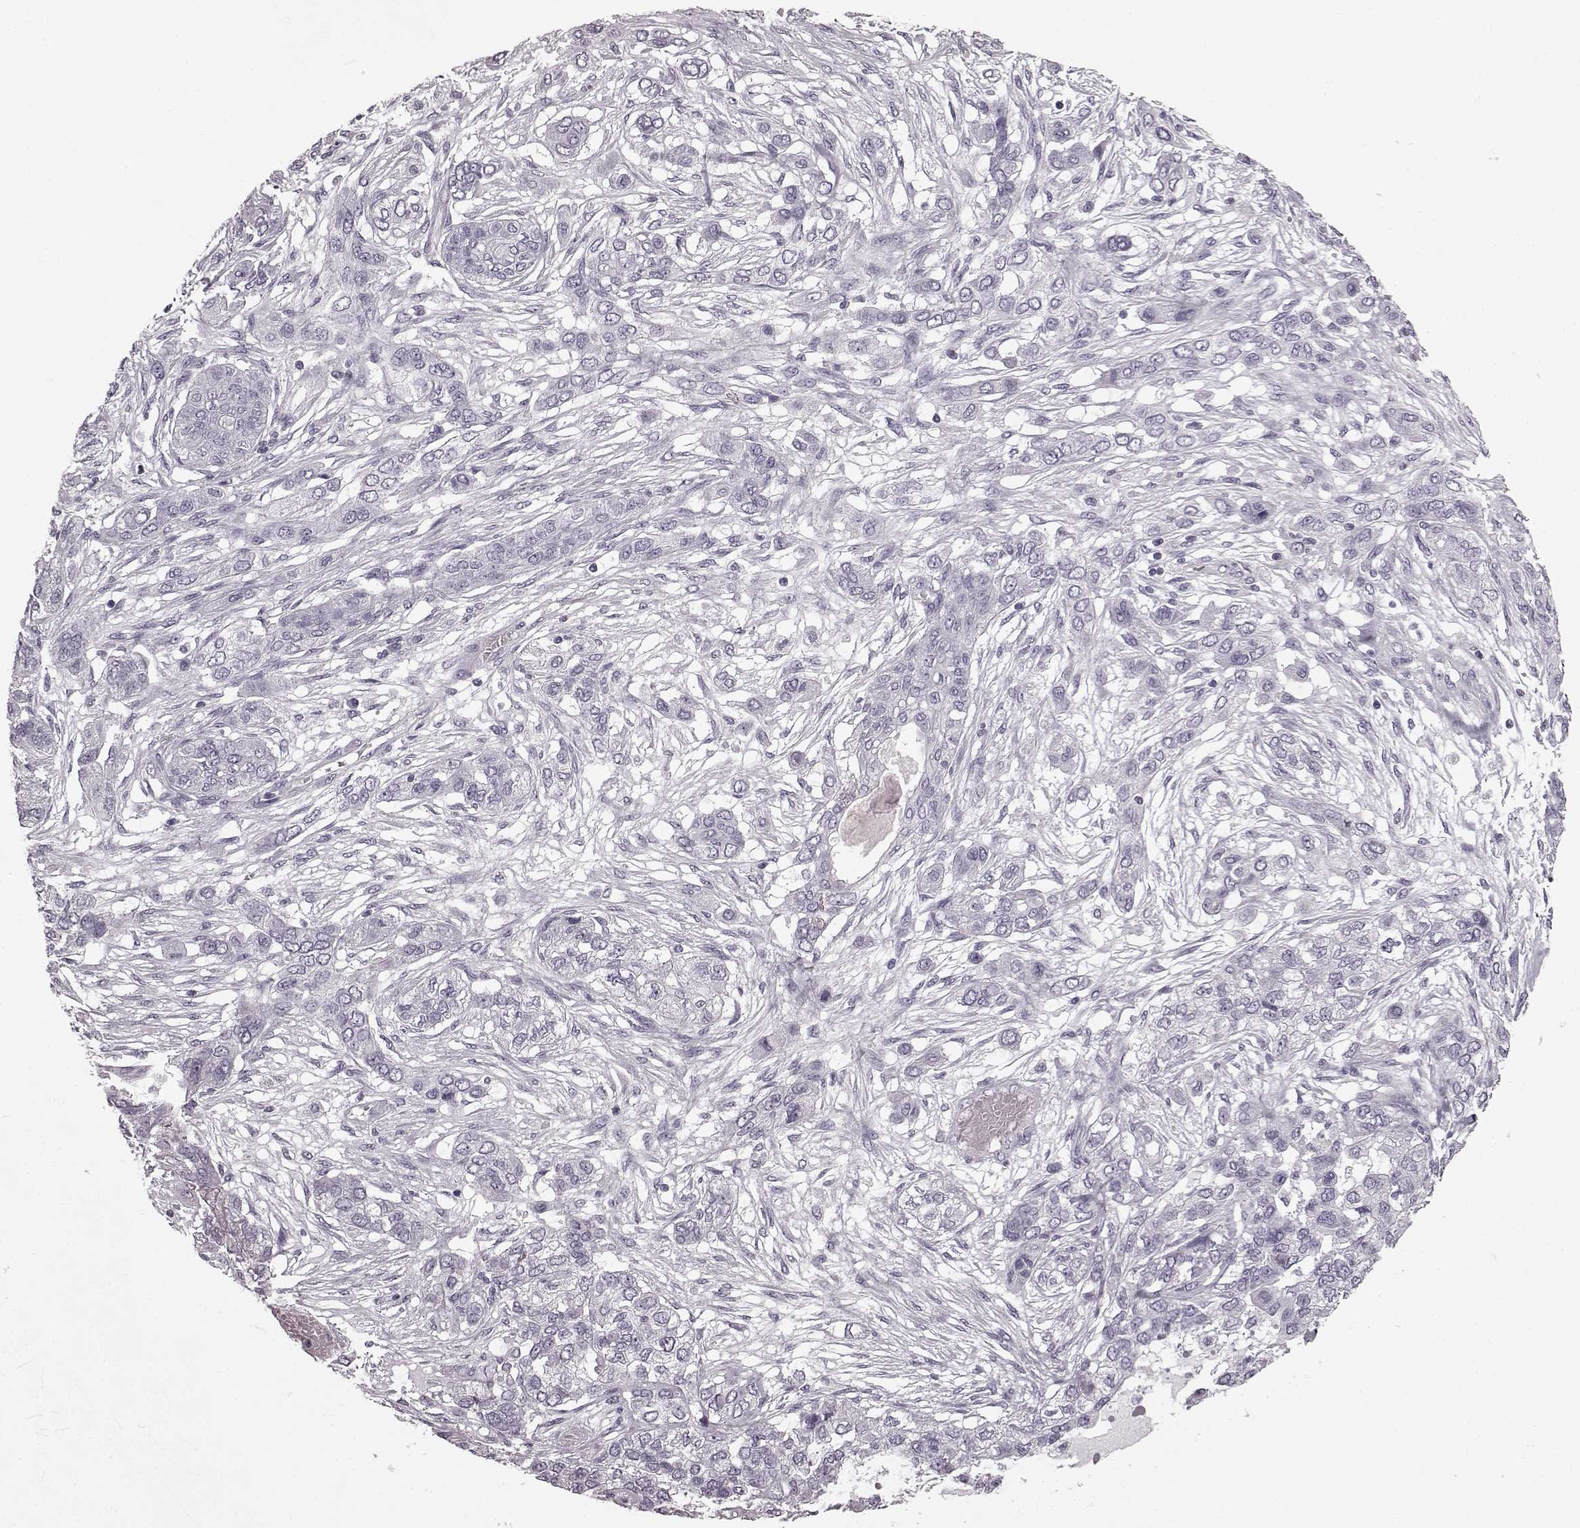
{"staining": {"intensity": "negative", "quantity": "none", "location": "none"}, "tissue": "lung cancer", "cell_type": "Tumor cells", "image_type": "cancer", "snomed": [{"axis": "morphology", "description": "Squamous cell carcinoma, NOS"}, {"axis": "topography", "description": "Lung"}], "caption": "A high-resolution image shows IHC staining of lung squamous cell carcinoma, which reveals no significant staining in tumor cells.", "gene": "CST7", "patient": {"sex": "female", "age": 70}}